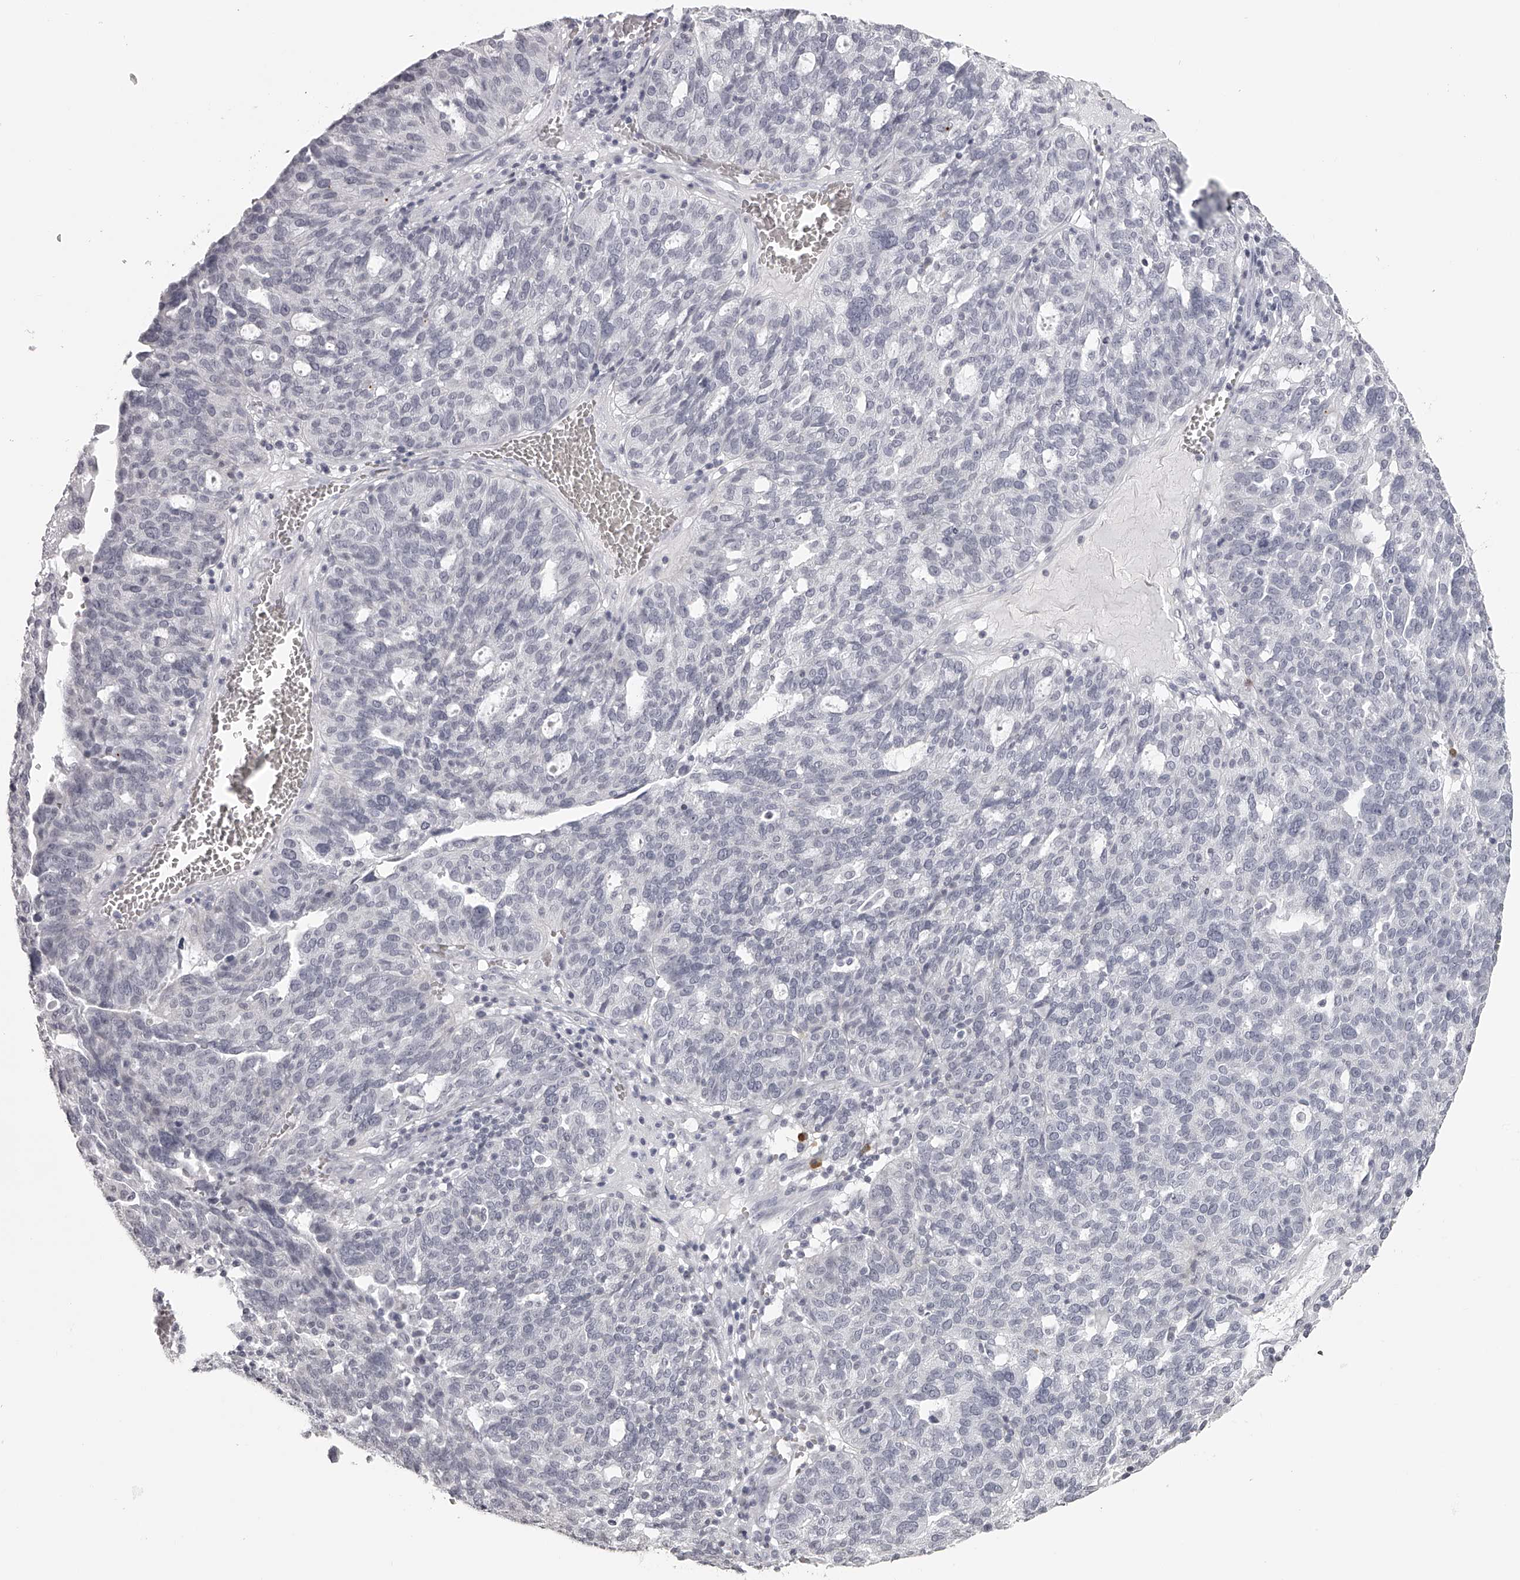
{"staining": {"intensity": "negative", "quantity": "none", "location": "none"}, "tissue": "ovarian cancer", "cell_type": "Tumor cells", "image_type": "cancer", "snomed": [{"axis": "morphology", "description": "Cystadenocarcinoma, serous, NOS"}, {"axis": "topography", "description": "Ovary"}], "caption": "Immunohistochemical staining of human ovarian cancer reveals no significant positivity in tumor cells. (Brightfield microscopy of DAB immunohistochemistry at high magnification).", "gene": "SEC11C", "patient": {"sex": "female", "age": 59}}